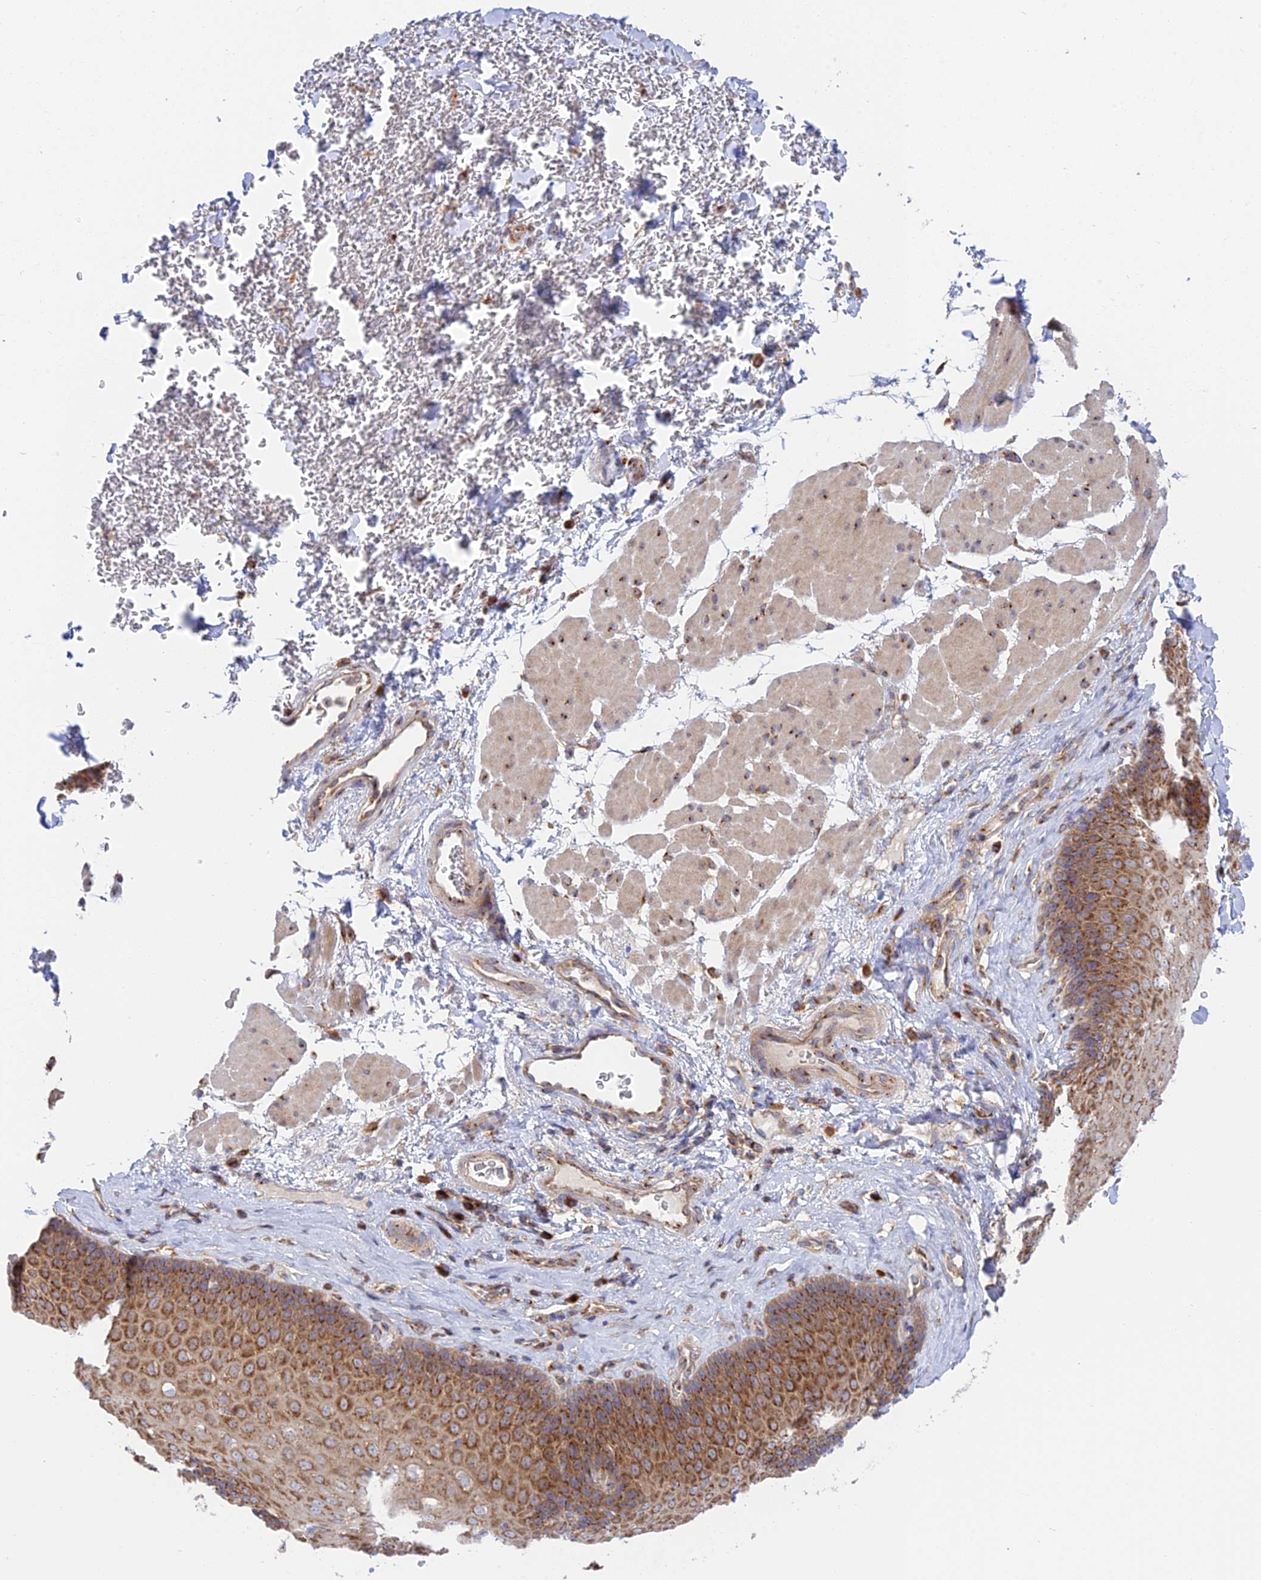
{"staining": {"intensity": "strong", "quantity": ">75%", "location": "cytoplasmic/membranous"}, "tissue": "esophagus", "cell_type": "Squamous epithelial cells", "image_type": "normal", "snomed": [{"axis": "morphology", "description": "Normal tissue, NOS"}, {"axis": "topography", "description": "Esophagus"}], "caption": "Immunohistochemical staining of benign esophagus shows high levels of strong cytoplasmic/membranous staining in about >75% of squamous epithelial cells. (DAB IHC, brown staining for protein, blue staining for nuclei).", "gene": "GOLGA3", "patient": {"sex": "female", "age": 66}}